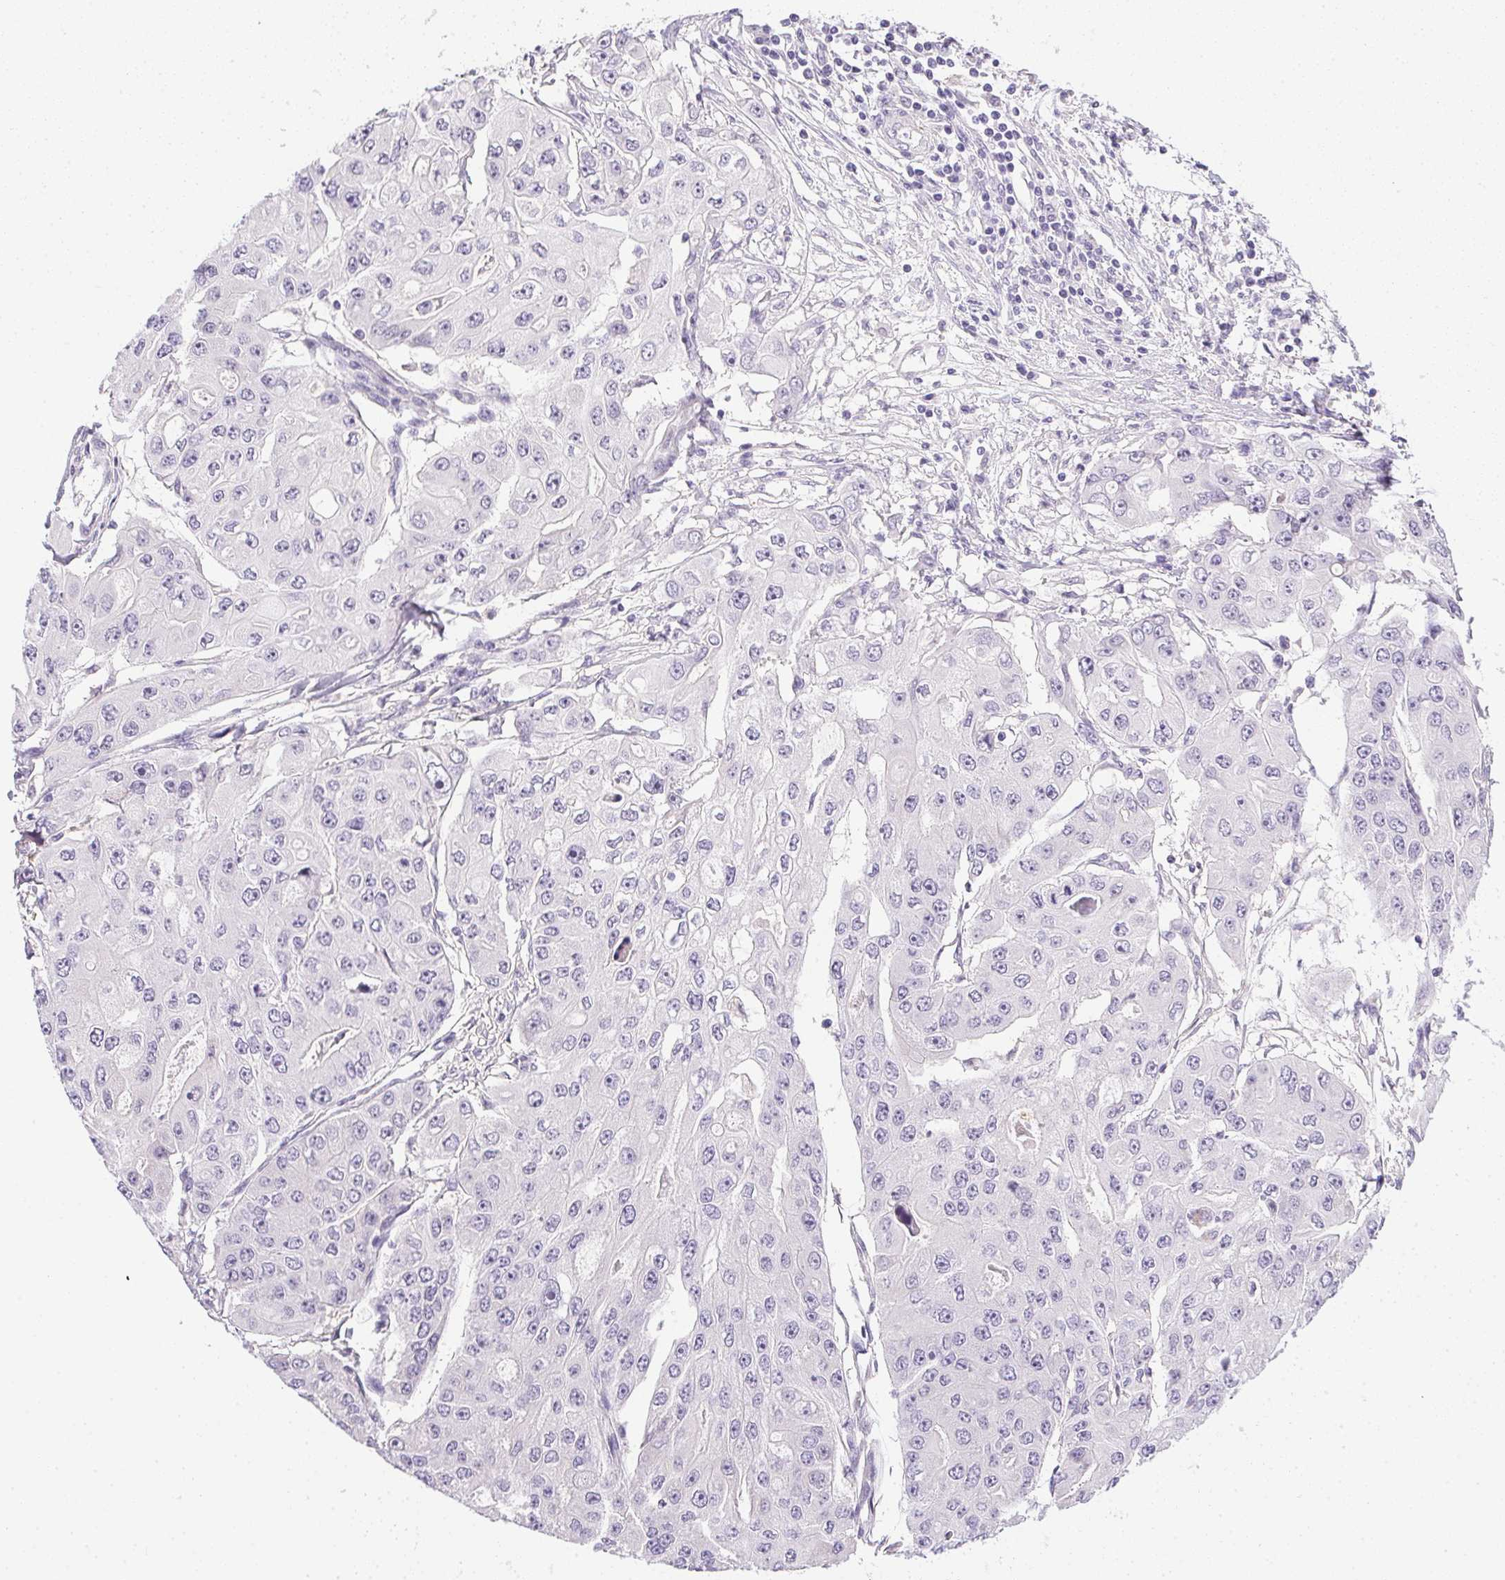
{"staining": {"intensity": "negative", "quantity": "none", "location": "none"}, "tissue": "ovarian cancer", "cell_type": "Tumor cells", "image_type": "cancer", "snomed": [{"axis": "morphology", "description": "Cystadenocarcinoma, serous, NOS"}, {"axis": "topography", "description": "Ovary"}], "caption": "Tumor cells are negative for brown protein staining in serous cystadenocarcinoma (ovarian). (Stains: DAB immunohistochemistry (IHC) with hematoxylin counter stain, Microscopy: brightfield microscopy at high magnification).", "gene": "PRL", "patient": {"sex": "female", "age": 56}}